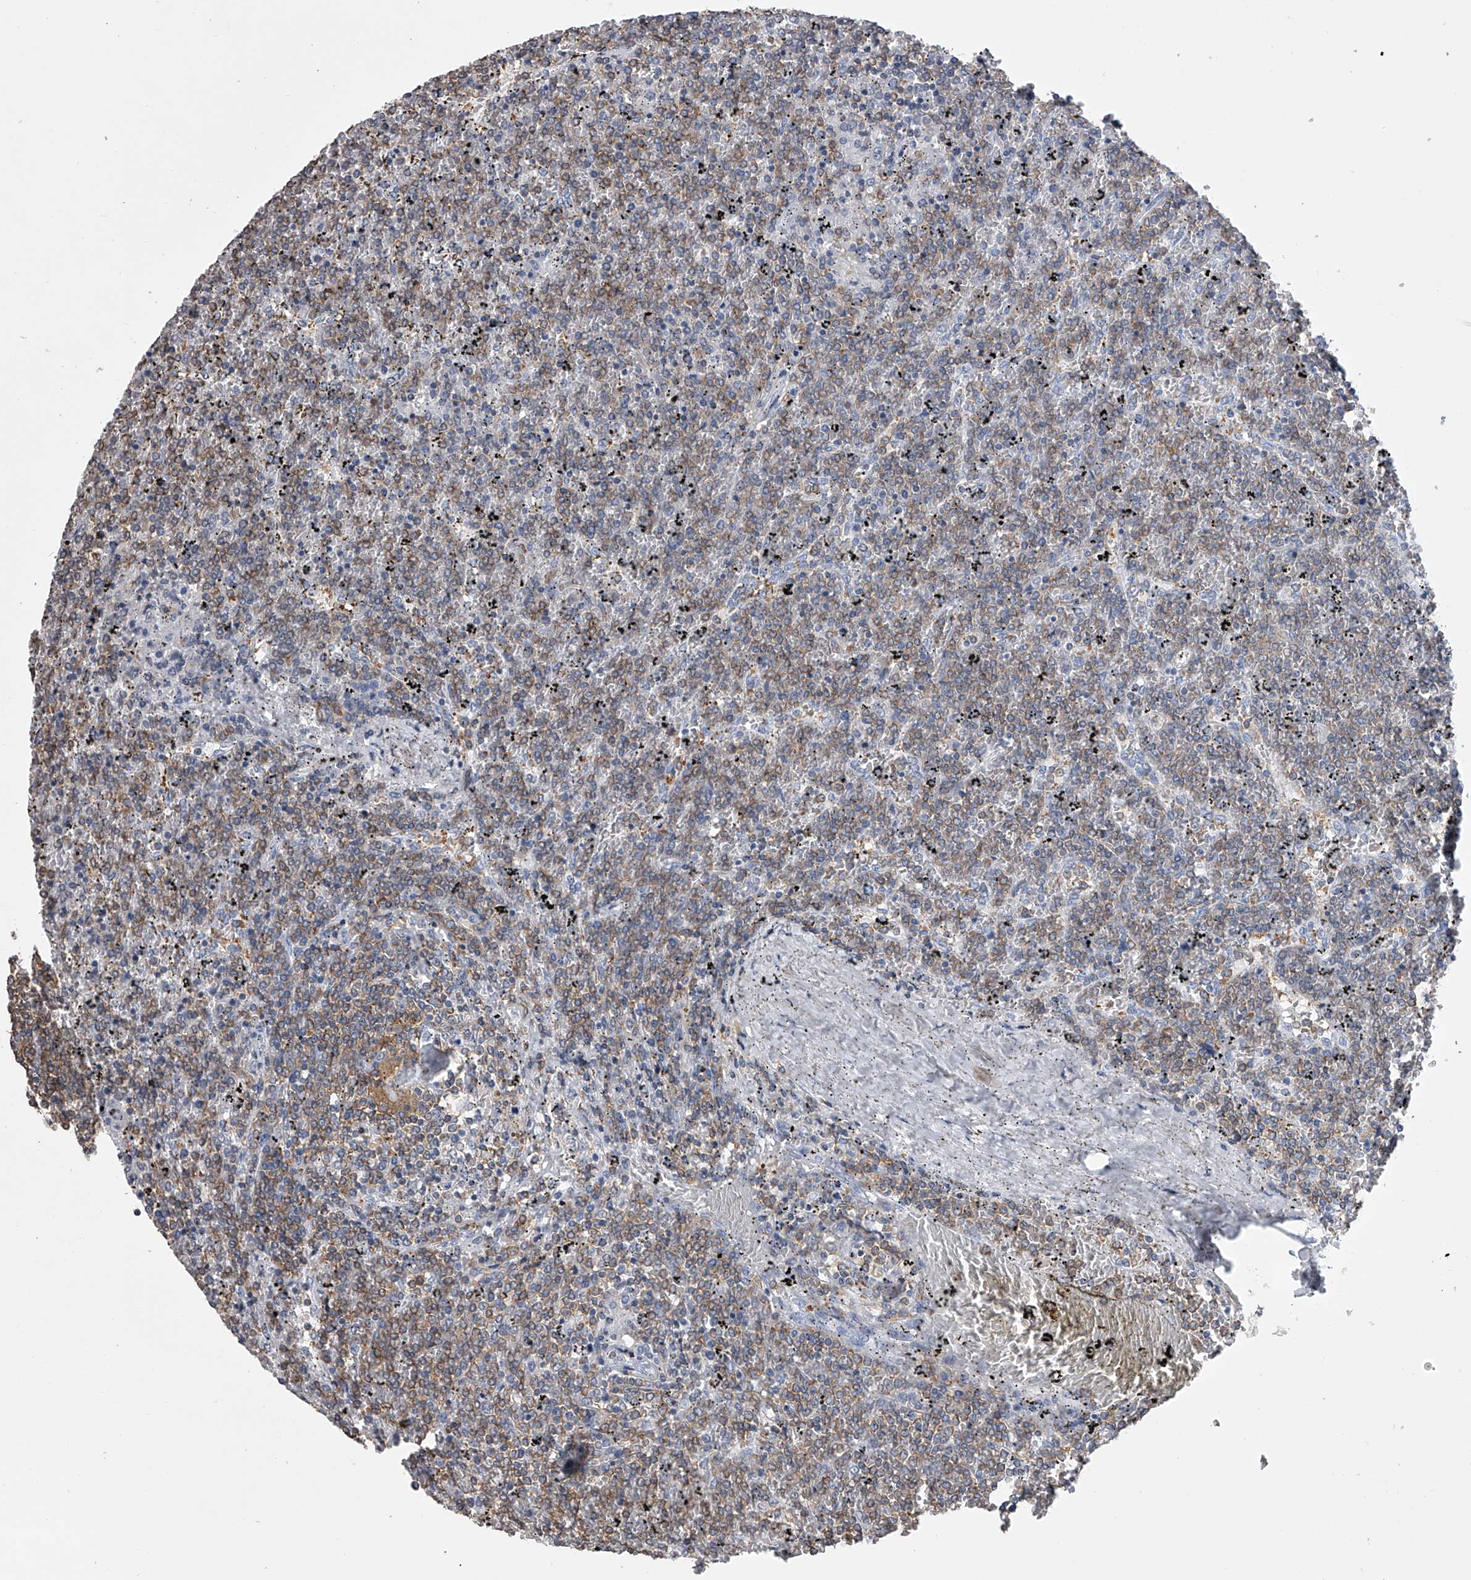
{"staining": {"intensity": "weak", "quantity": "<25%", "location": "cytoplasmic/membranous"}, "tissue": "lymphoma", "cell_type": "Tumor cells", "image_type": "cancer", "snomed": [{"axis": "morphology", "description": "Malignant lymphoma, non-Hodgkin's type, Low grade"}, {"axis": "topography", "description": "Spleen"}], "caption": "Immunohistochemistry (IHC) of human low-grade malignant lymphoma, non-Hodgkin's type shows no staining in tumor cells.", "gene": "TASP1", "patient": {"sex": "female", "age": 19}}